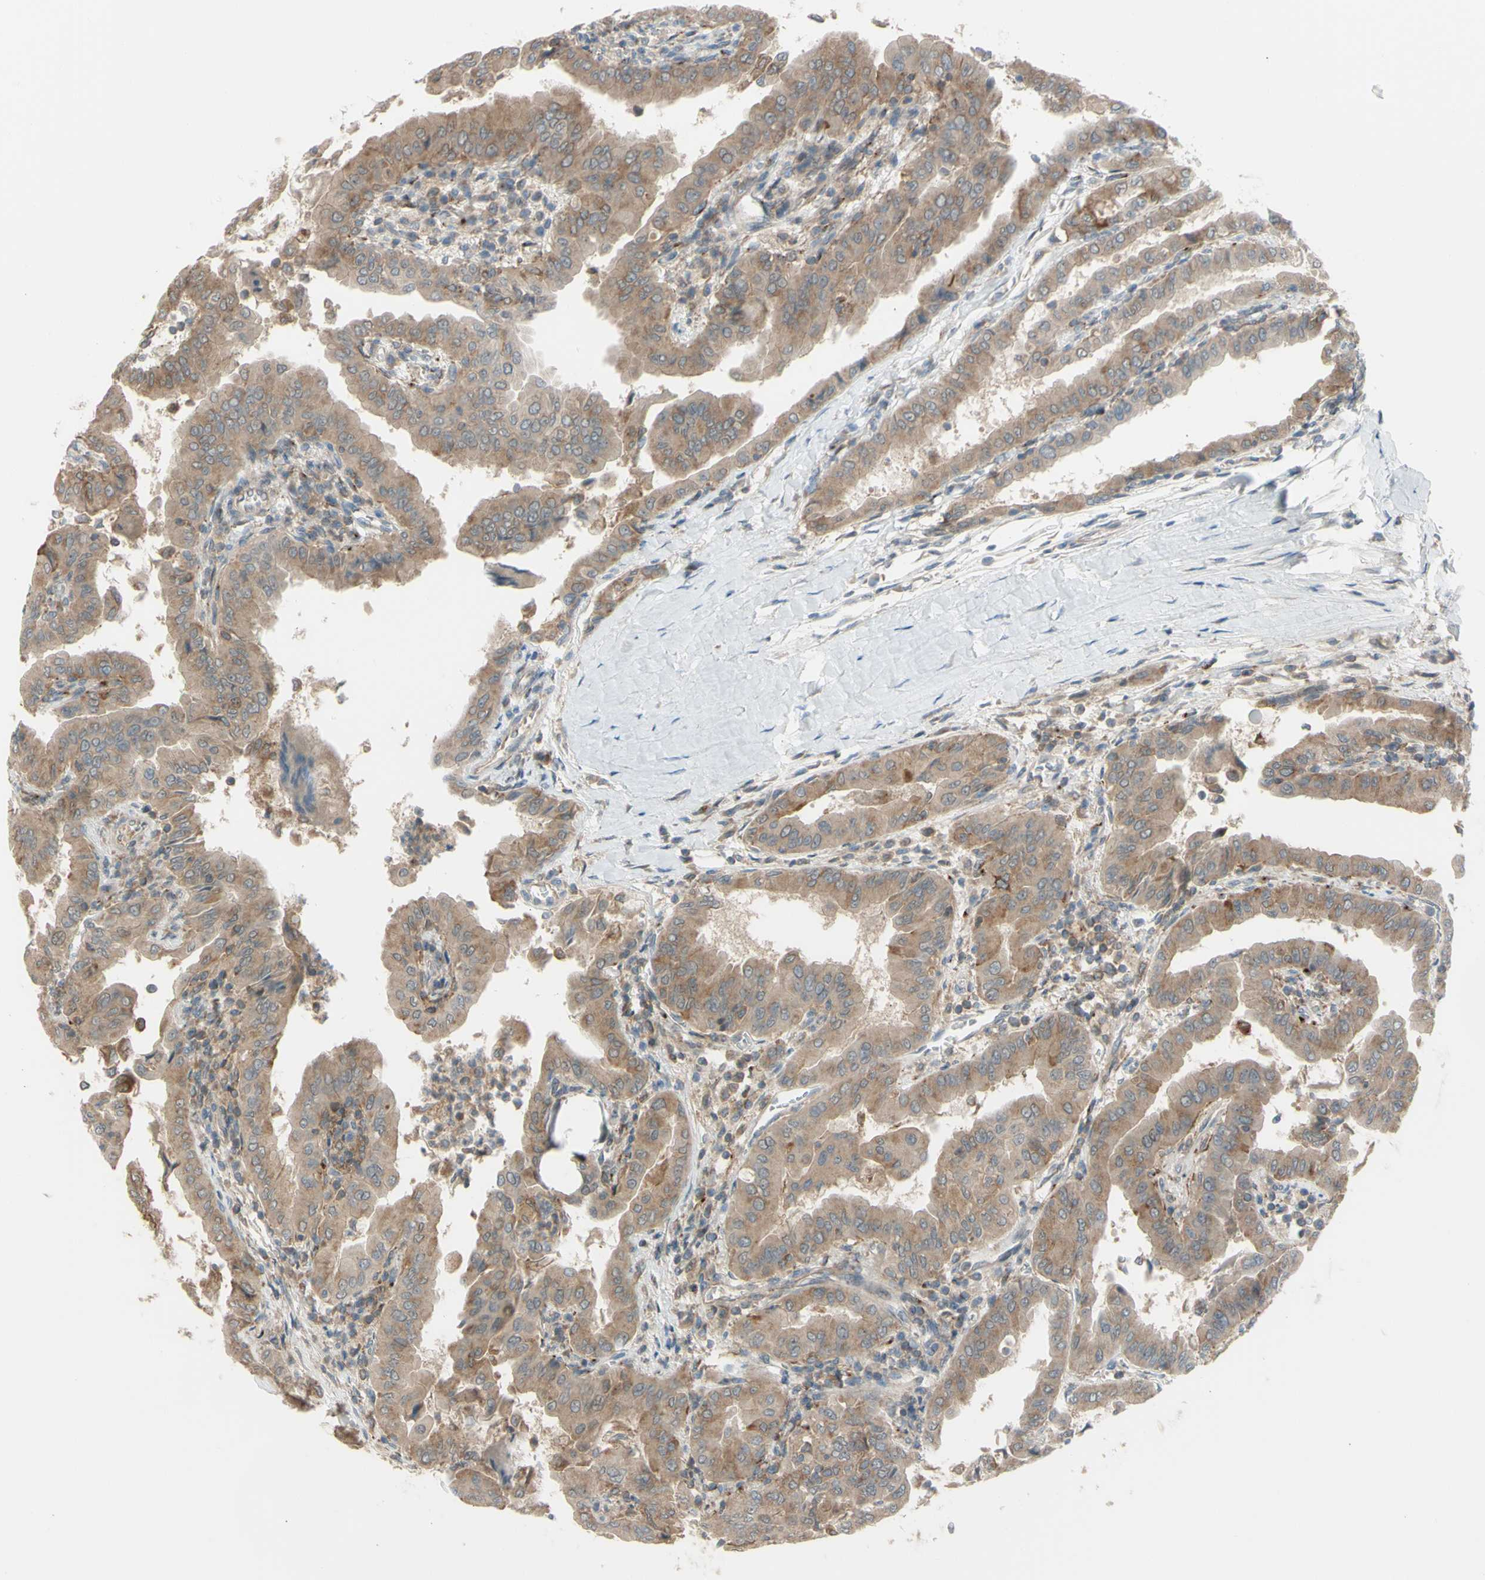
{"staining": {"intensity": "weak", "quantity": ">75%", "location": "cytoplasmic/membranous"}, "tissue": "thyroid cancer", "cell_type": "Tumor cells", "image_type": "cancer", "snomed": [{"axis": "morphology", "description": "Papillary adenocarcinoma, NOS"}, {"axis": "topography", "description": "Thyroid gland"}], "caption": "Tumor cells display weak cytoplasmic/membranous positivity in about >75% of cells in thyroid cancer (papillary adenocarcinoma).", "gene": "FLII", "patient": {"sex": "male", "age": 33}}